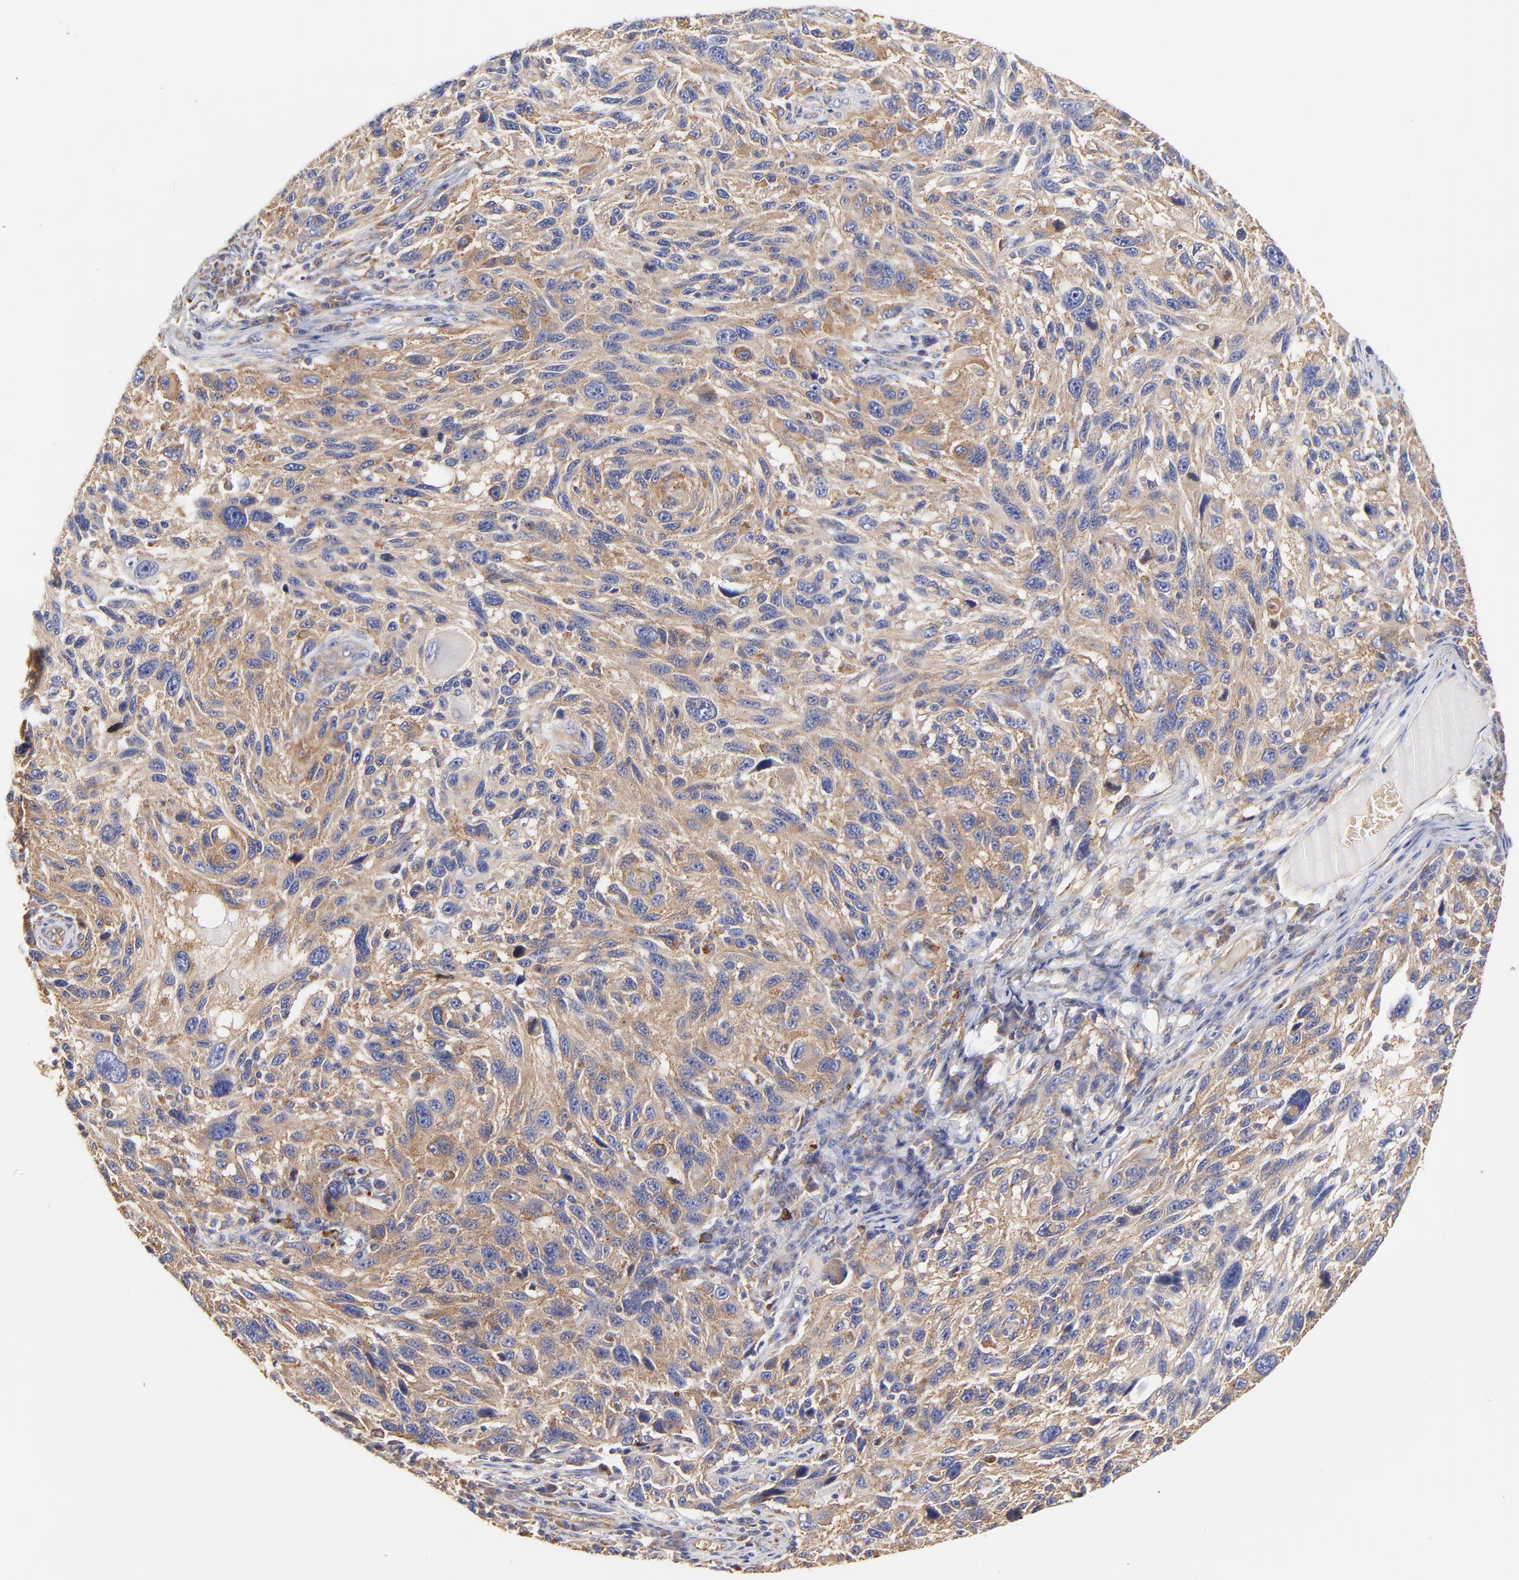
{"staining": {"intensity": "moderate", "quantity": ">75%", "location": "cytoplasmic/membranous"}, "tissue": "melanoma", "cell_type": "Tumor cells", "image_type": "cancer", "snomed": [{"axis": "morphology", "description": "Malignant melanoma, NOS"}, {"axis": "topography", "description": "Skin"}], "caption": "The immunohistochemical stain shows moderate cytoplasmic/membranous positivity in tumor cells of malignant melanoma tissue. (DAB (3,3'-diaminobenzidine) = brown stain, brightfield microscopy at high magnification).", "gene": "CD2AP", "patient": {"sex": "male", "age": 53}}